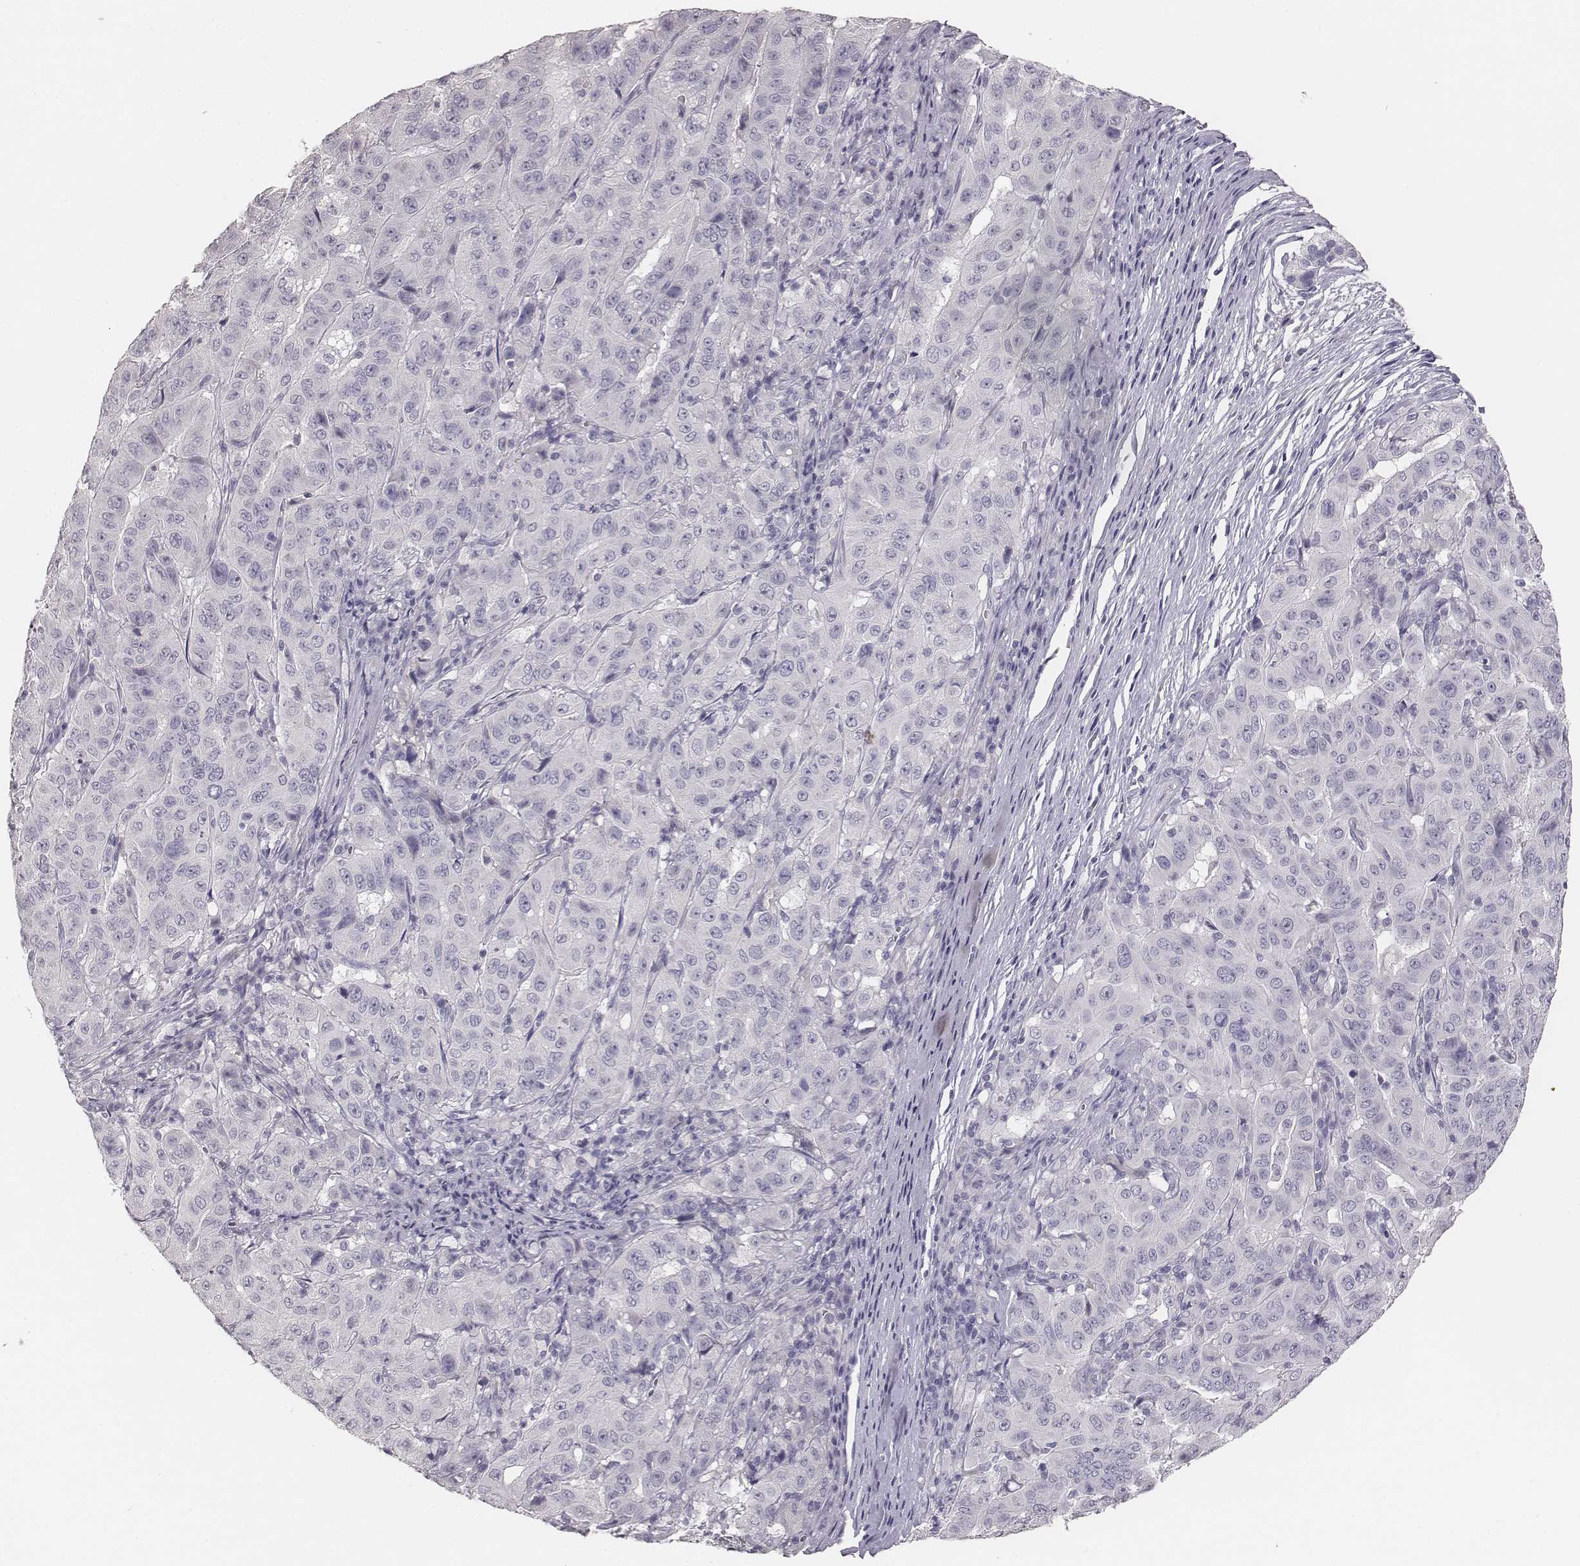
{"staining": {"intensity": "negative", "quantity": "none", "location": "none"}, "tissue": "pancreatic cancer", "cell_type": "Tumor cells", "image_type": "cancer", "snomed": [{"axis": "morphology", "description": "Adenocarcinoma, NOS"}, {"axis": "topography", "description": "Pancreas"}], "caption": "Immunohistochemical staining of human pancreatic cancer demonstrates no significant positivity in tumor cells.", "gene": "MYH6", "patient": {"sex": "male", "age": 63}}